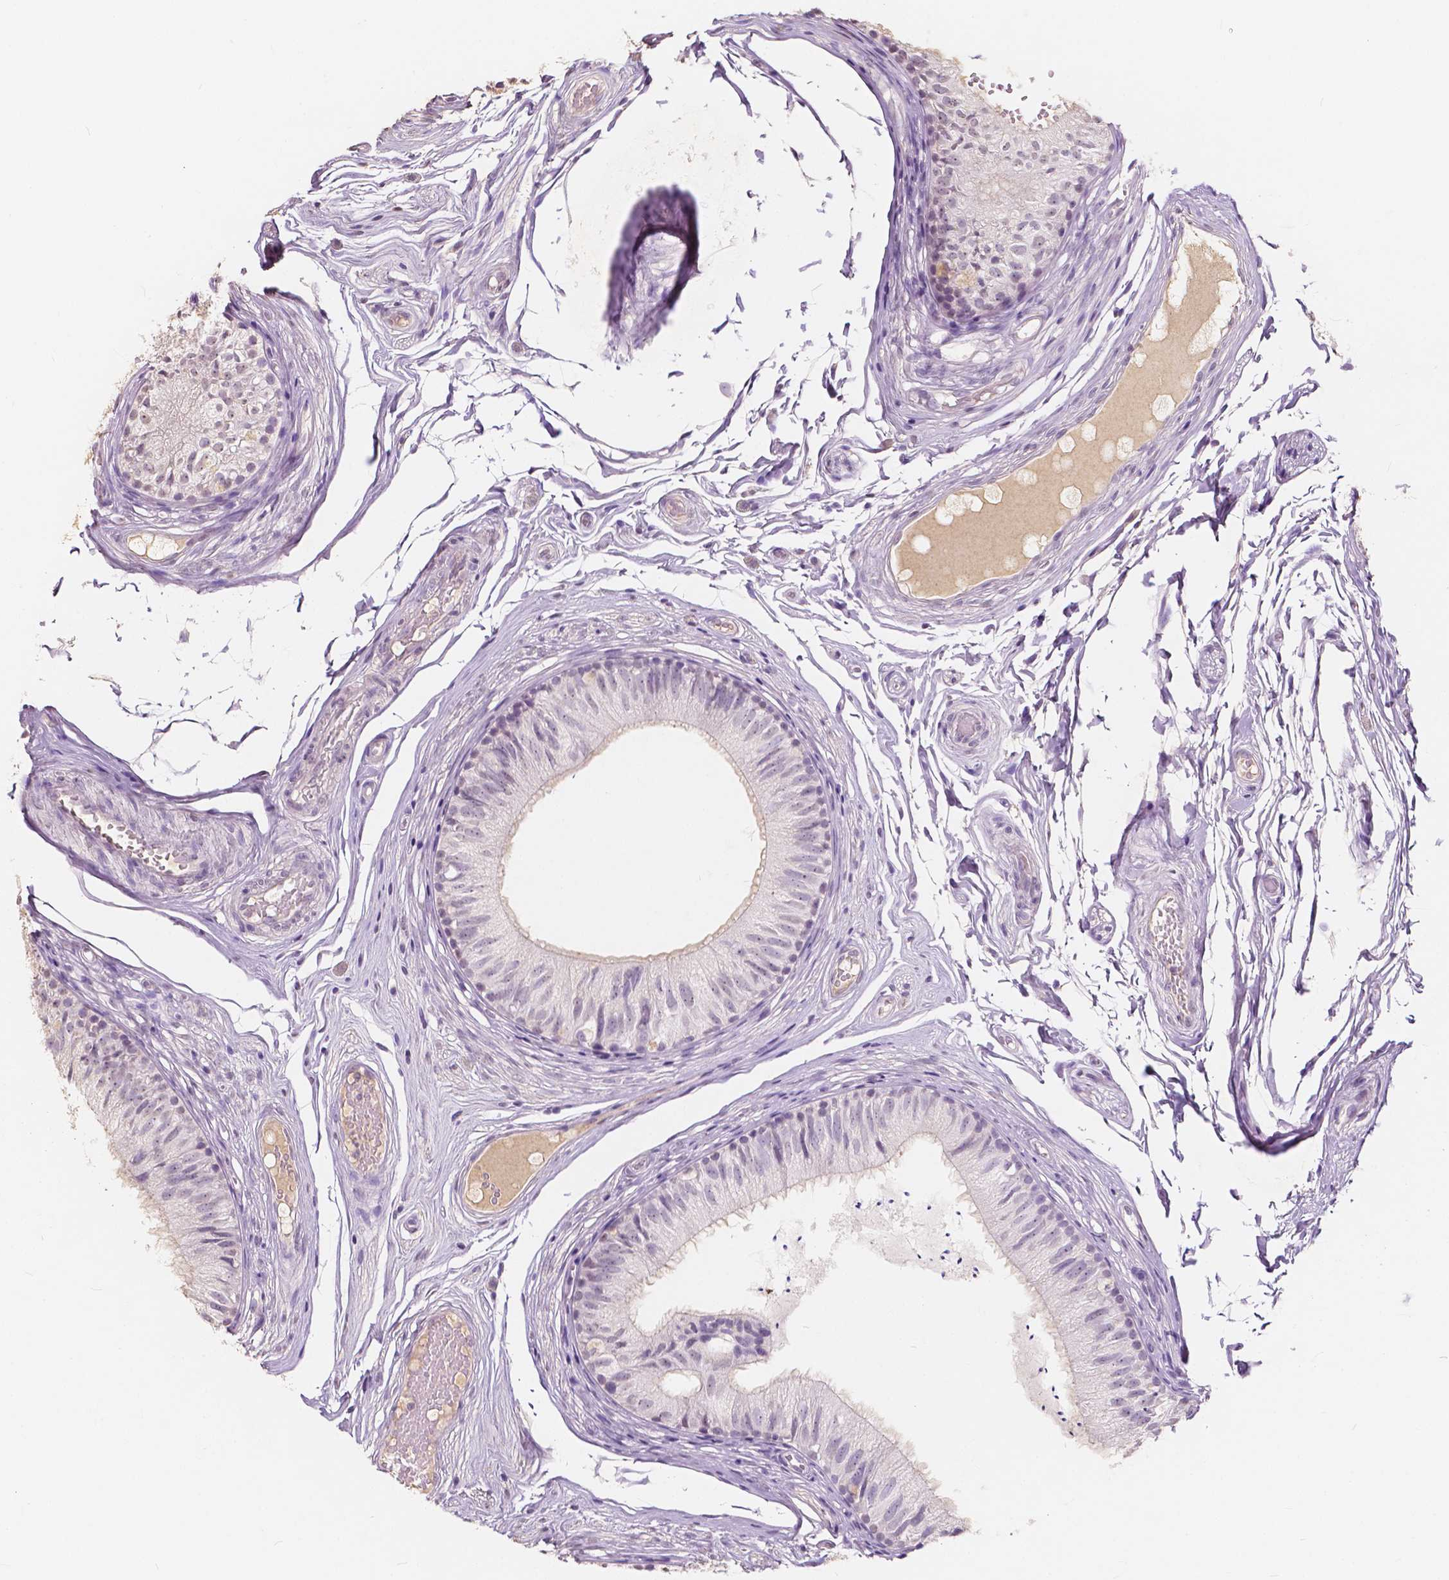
{"staining": {"intensity": "weak", "quantity": "<25%", "location": "nuclear"}, "tissue": "epididymis", "cell_type": "Glandular cells", "image_type": "normal", "snomed": [{"axis": "morphology", "description": "Normal tissue, NOS"}, {"axis": "topography", "description": "Epididymis"}], "caption": "Benign epididymis was stained to show a protein in brown. There is no significant staining in glandular cells. Brightfield microscopy of immunohistochemistry stained with DAB (brown) and hematoxylin (blue), captured at high magnification.", "gene": "SOX15", "patient": {"sex": "male", "age": 29}}